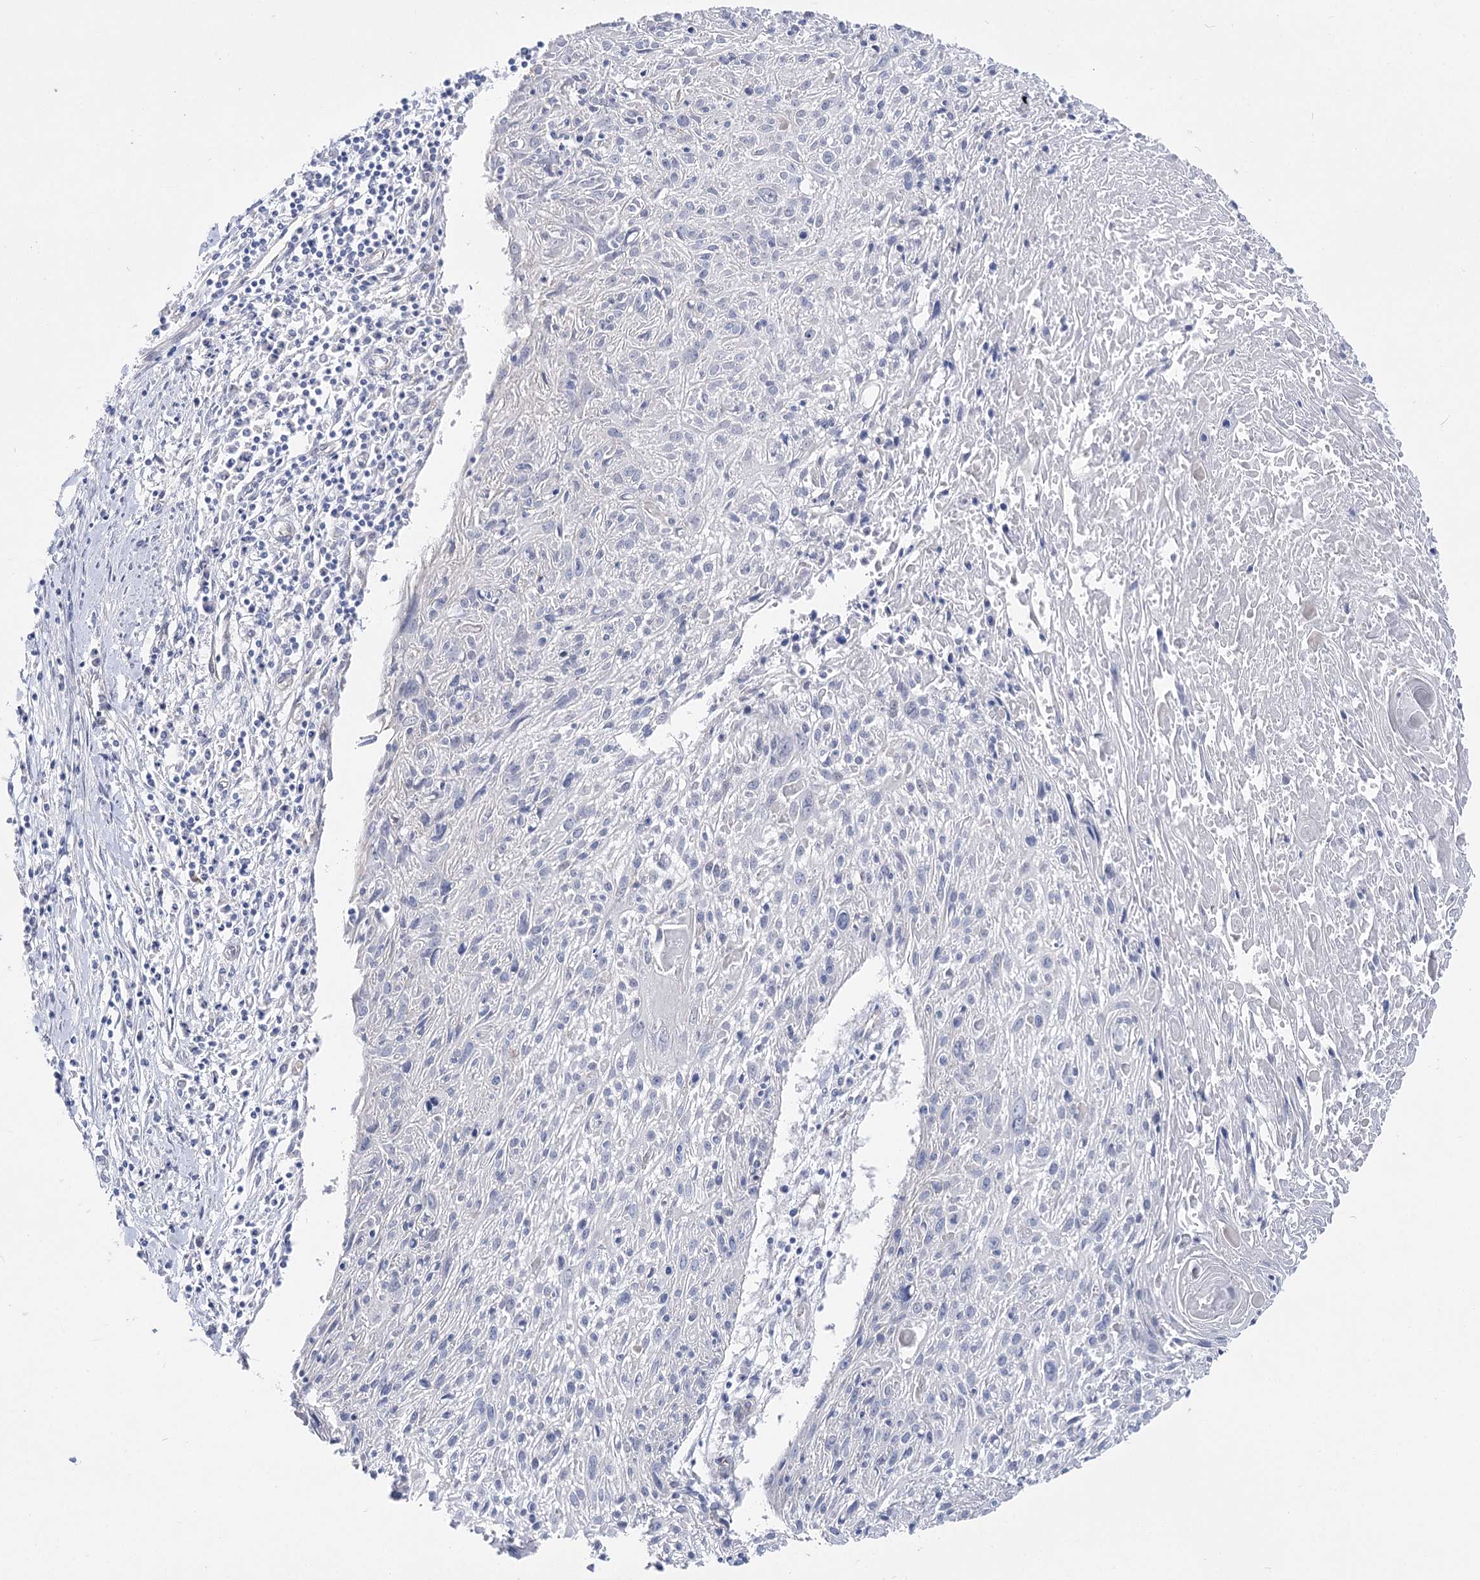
{"staining": {"intensity": "negative", "quantity": "none", "location": "none"}, "tissue": "cervical cancer", "cell_type": "Tumor cells", "image_type": "cancer", "snomed": [{"axis": "morphology", "description": "Squamous cell carcinoma, NOS"}, {"axis": "topography", "description": "Cervix"}], "caption": "Protein analysis of cervical cancer displays no significant positivity in tumor cells. The staining is performed using DAB brown chromogen with nuclei counter-stained in using hematoxylin.", "gene": "NRAP", "patient": {"sex": "female", "age": 51}}